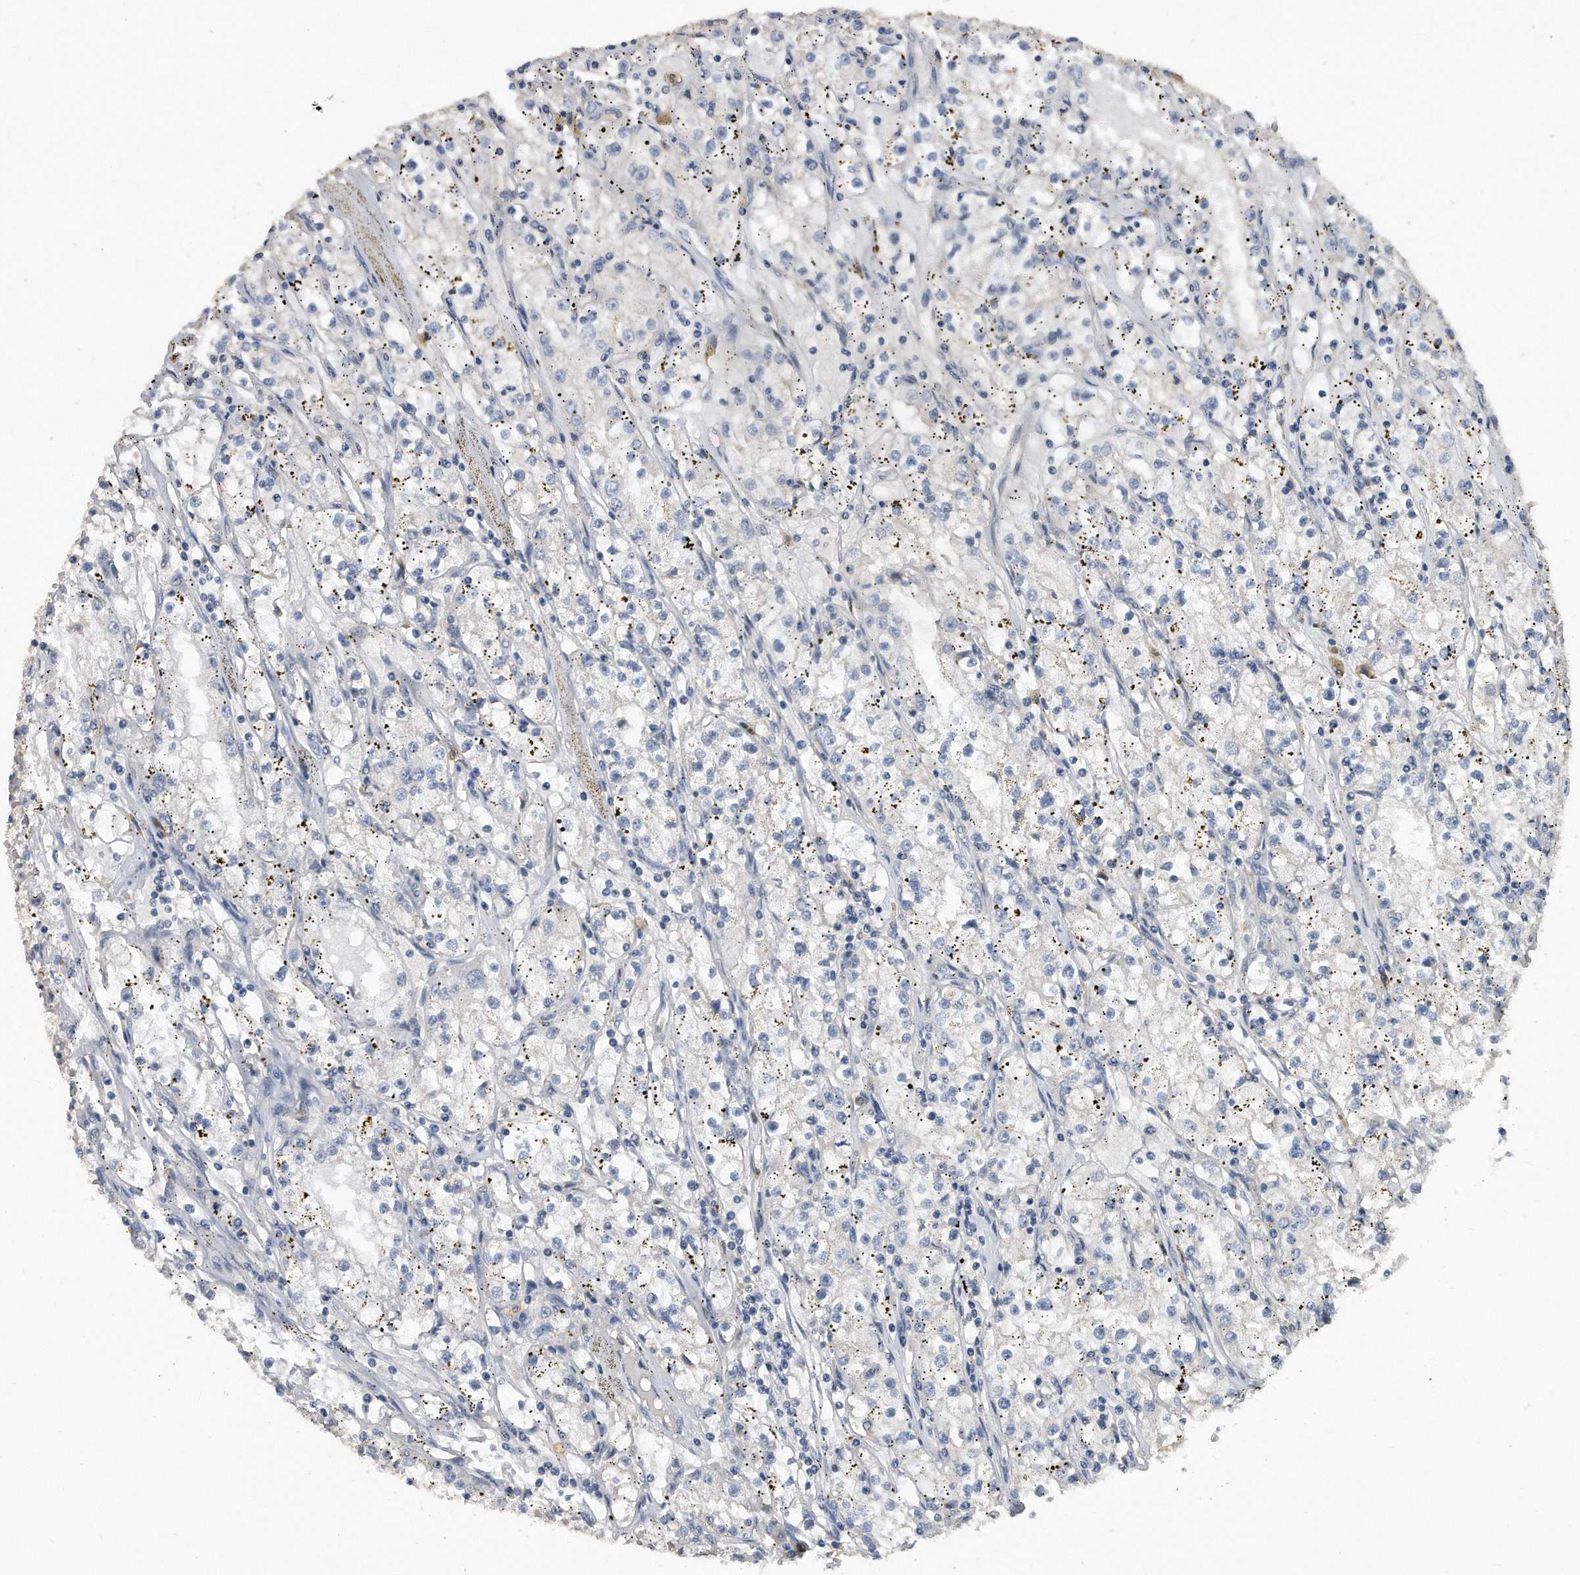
{"staining": {"intensity": "negative", "quantity": "none", "location": "none"}, "tissue": "renal cancer", "cell_type": "Tumor cells", "image_type": "cancer", "snomed": [{"axis": "morphology", "description": "Adenocarcinoma, NOS"}, {"axis": "topography", "description": "Kidney"}], "caption": "DAB immunohistochemical staining of human adenocarcinoma (renal) reveals no significant staining in tumor cells.", "gene": "HOMER3", "patient": {"sex": "male", "age": 56}}